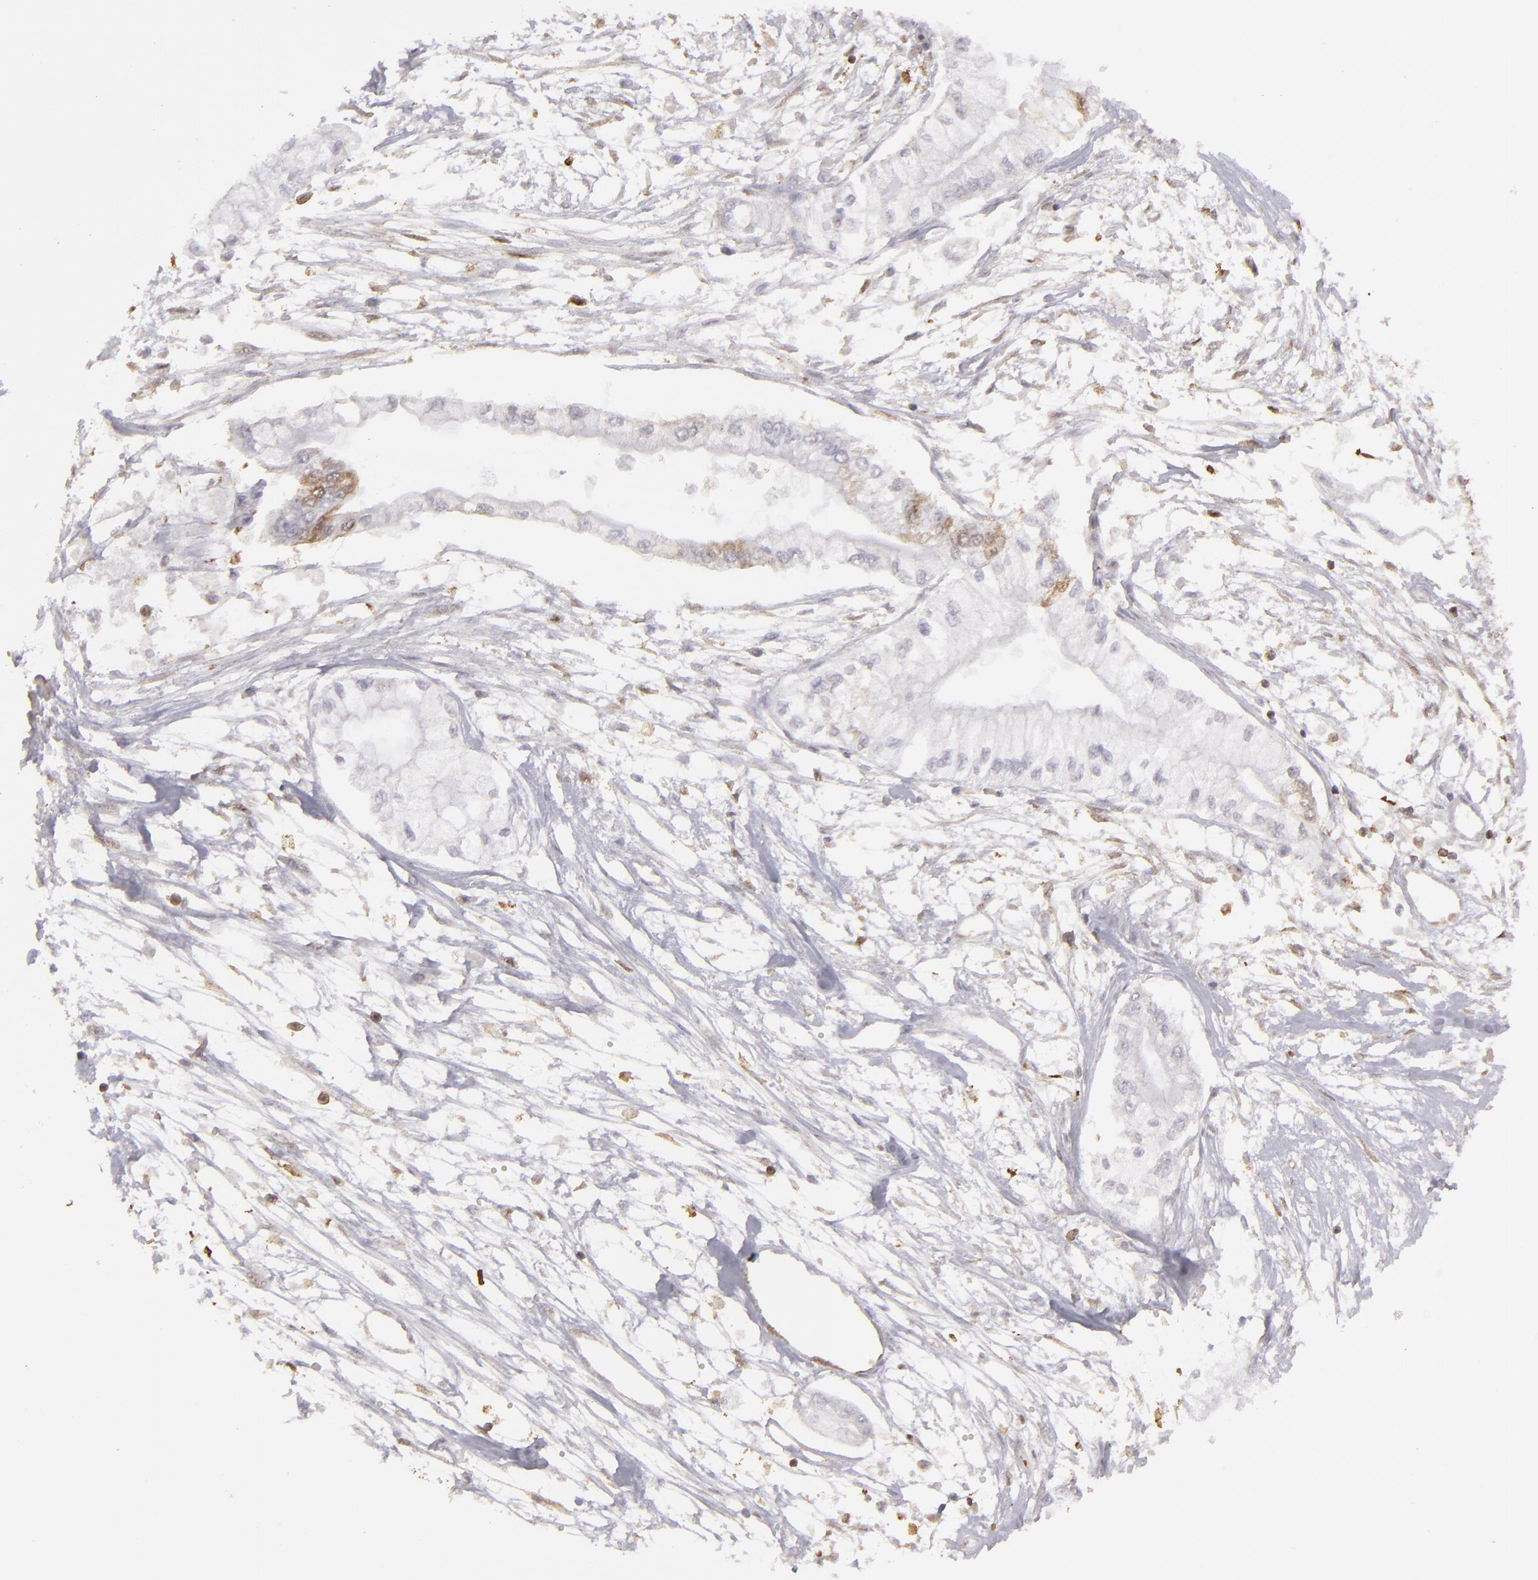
{"staining": {"intensity": "weak", "quantity": "<25%", "location": "cytoplasmic/membranous"}, "tissue": "pancreatic cancer", "cell_type": "Tumor cells", "image_type": "cancer", "snomed": [{"axis": "morphology", "description": "Adenocarcinoma, NOS"}, {"axis": "topography", "description": "Pancreas"}], "caption": "The micrograph exhibits no staining of tumor cells in pancreatic adenocarcinoma.", "gene": "SEMA3G", "patient": {"sex": "male", "age": 79}}